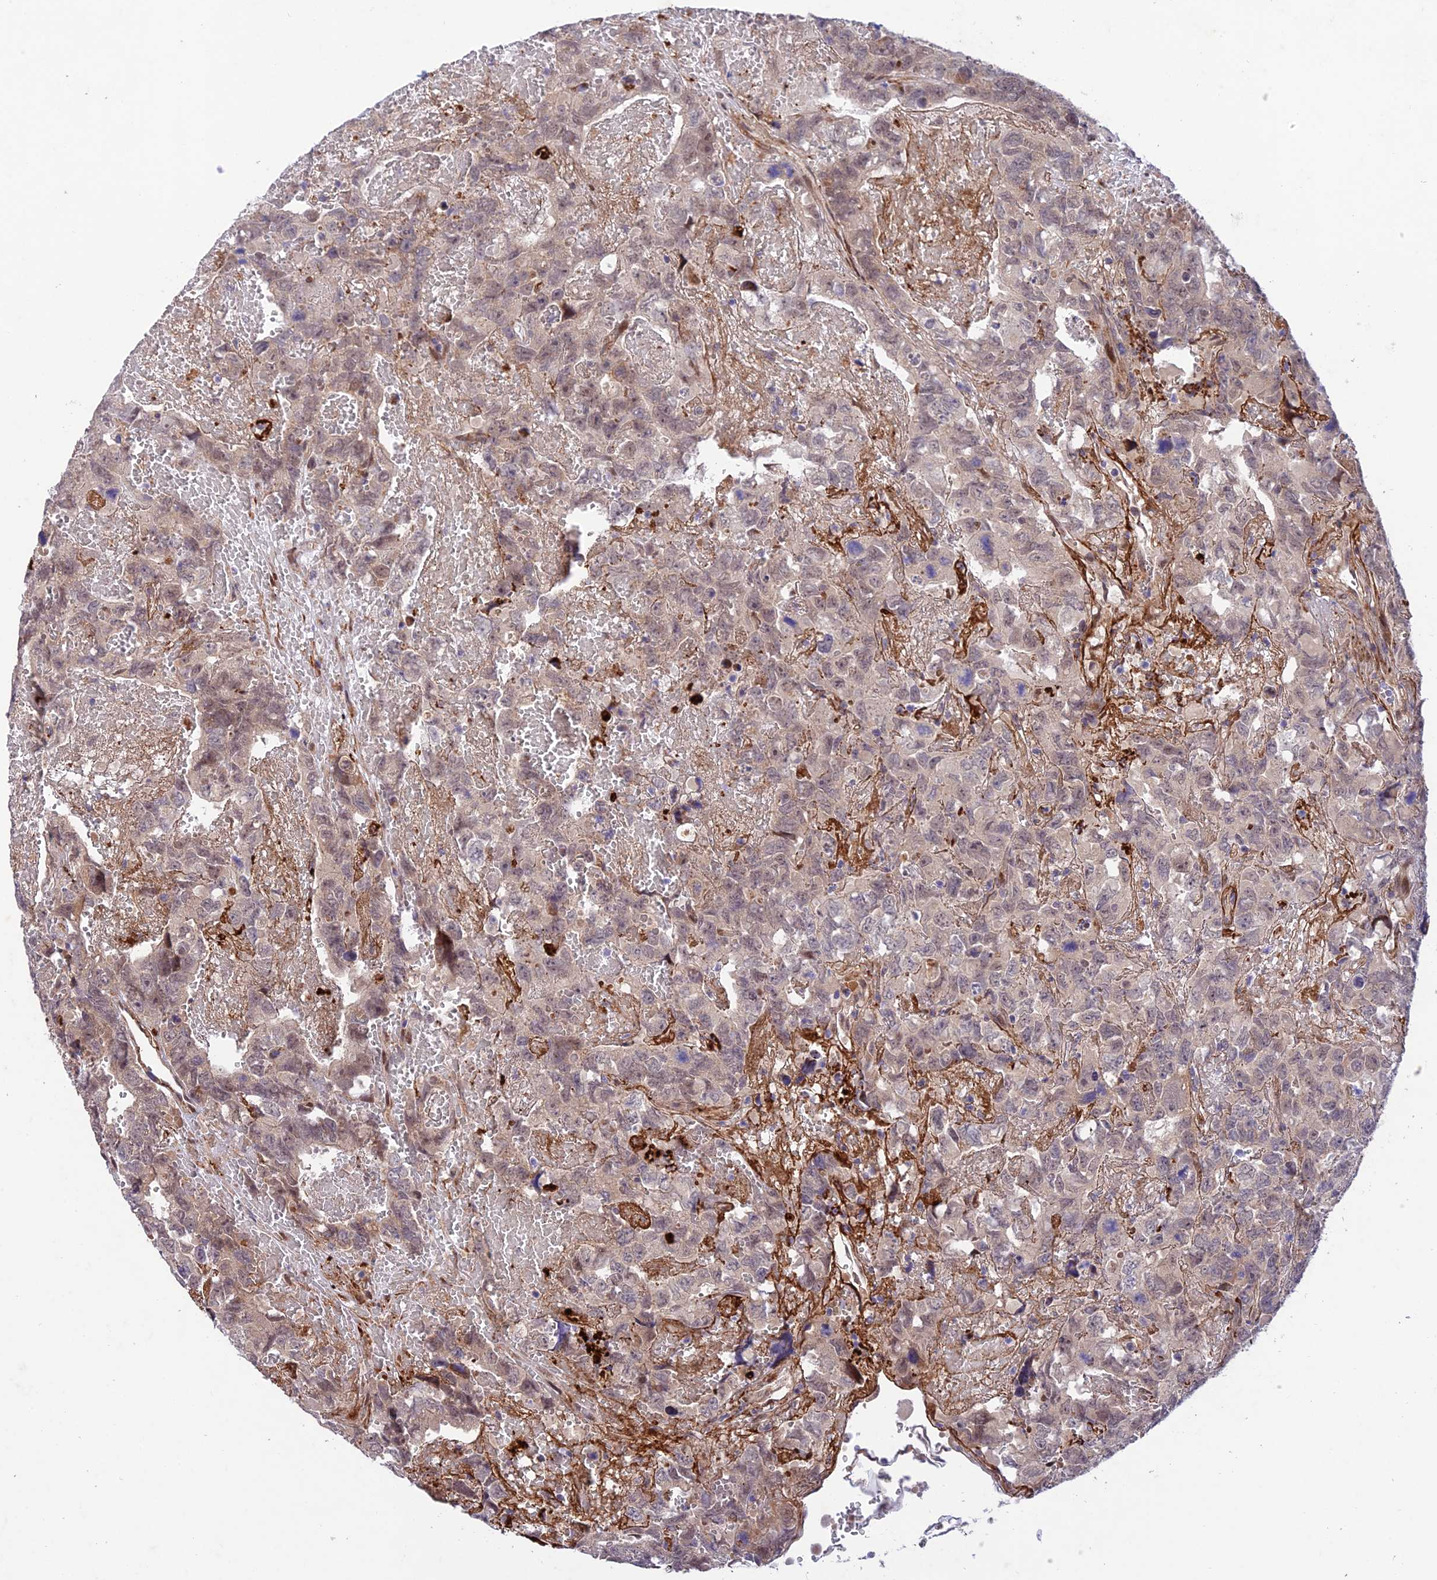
{"staining": {"intensity": "weak", "quantity": ">75%", "location": "cytoplasmic/membranous,nuclear"}, "tissue": "testis cancer", "cell_type": "Tumor cells", "image_type": "cancer", "snomed": [{"axis": "morphology", "description": "Carcinoma, Embryonal, NOS"}, {"axis": "topography", "description": "Testis"}], "caption": "Weak cytoplasmic/membranous and nuclear expression for a protein is appreciated in approximately >75% of tumor cells of testis cancer (embryonal carcinoma) using immunohistochemistry (IHC).", "gene": "WDR55", "patient": {"sex": "male", "age": 45}}